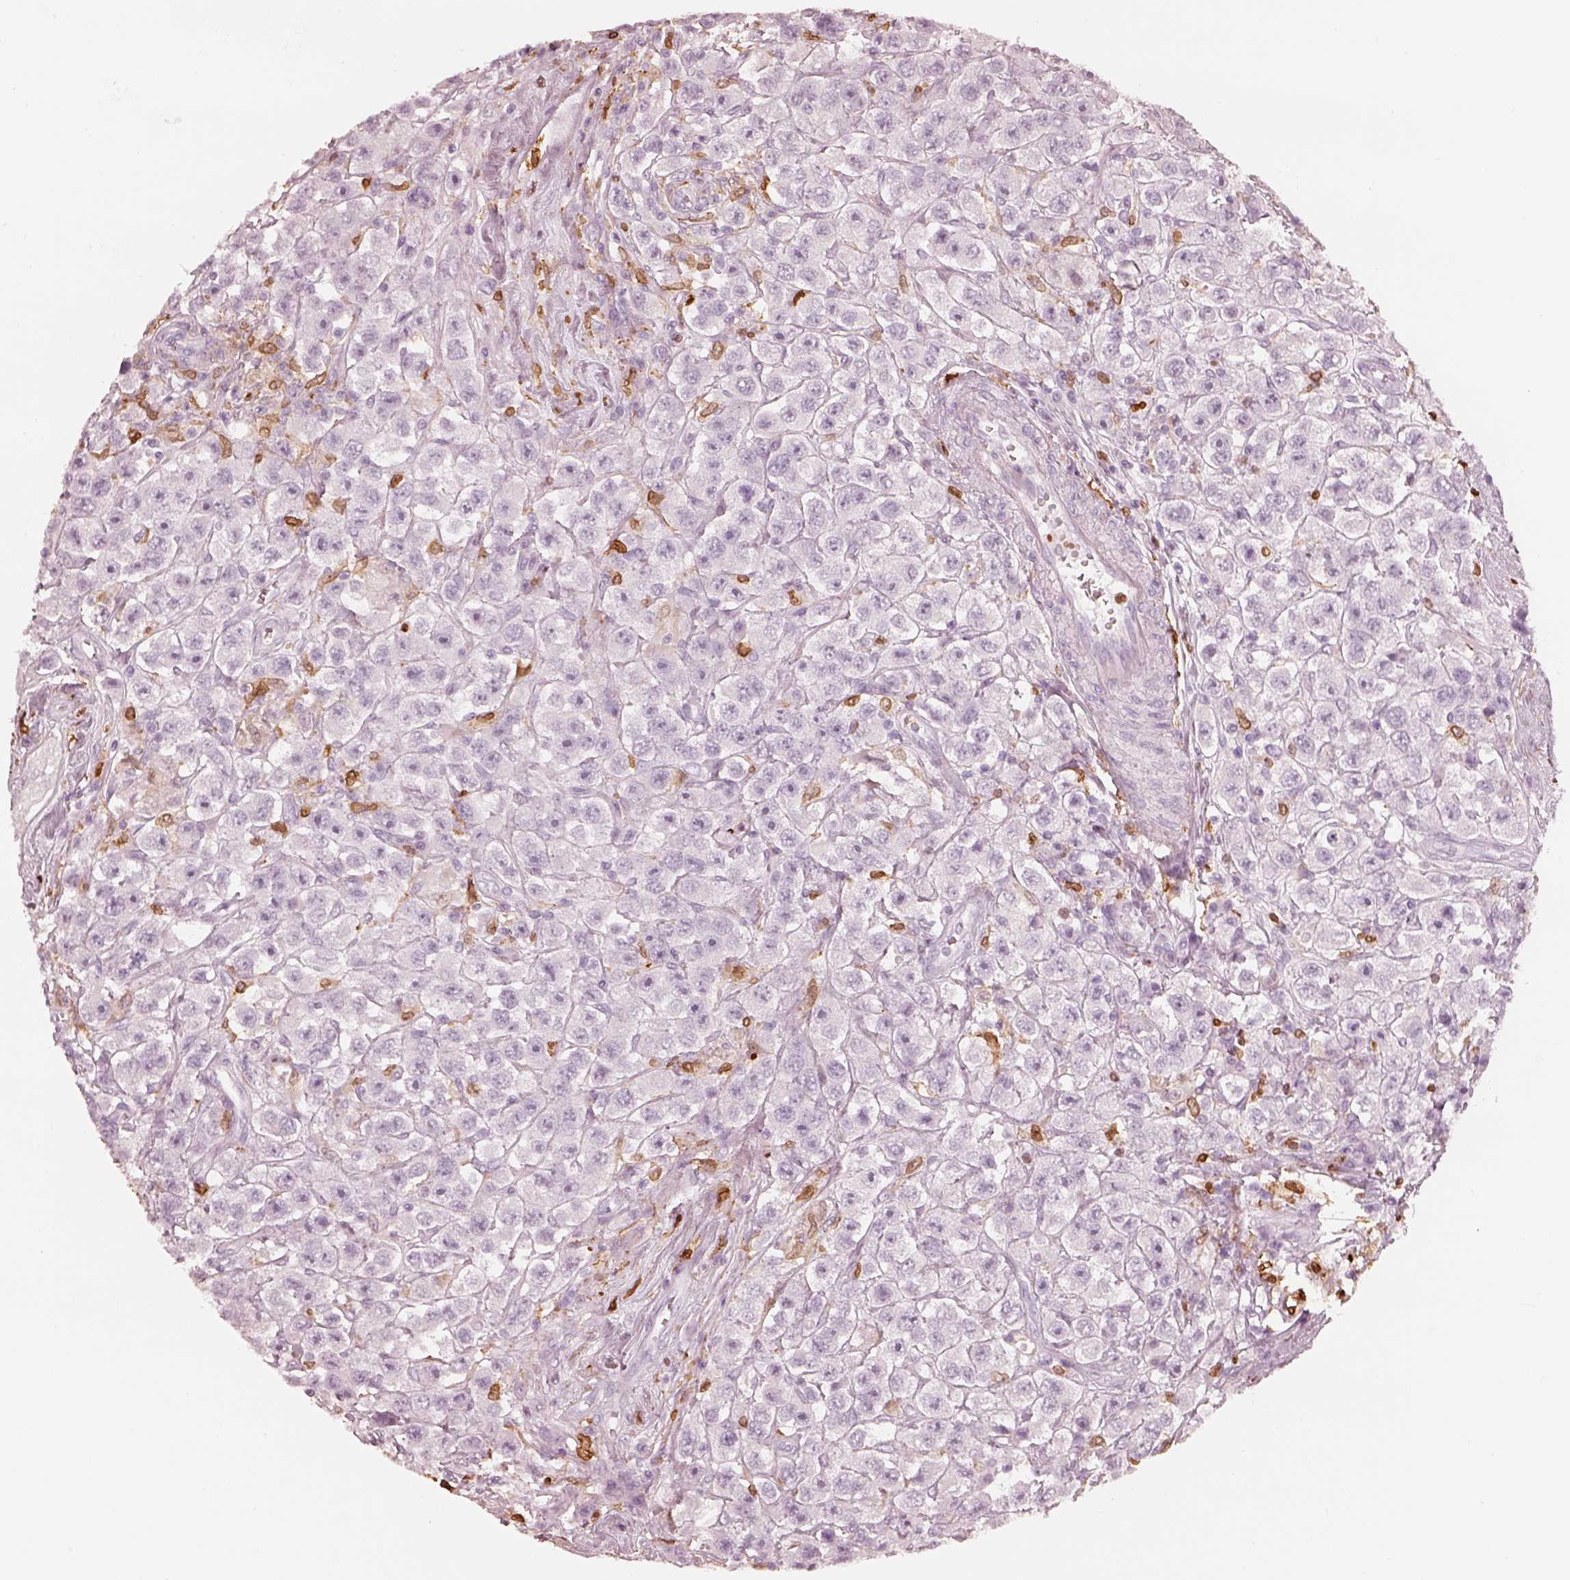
{"staining": {"intensity": "negative", "quantity": "none", "location": "none"}, "tissue": "testis cancer", "cell_type": "Tumor cells", "image_type": "cancer", "snomed": [{"axis": "morphology", "description": "Seminoma, NOS"}, {"axis": "topography", "description": "Testis"}], "caption": "An image of seminoma (testis) stained for a protein demonstrates no brown staining in tumor cells.", "gene": "ALOX5", "patient": {"sex": "male", "age": 45}}